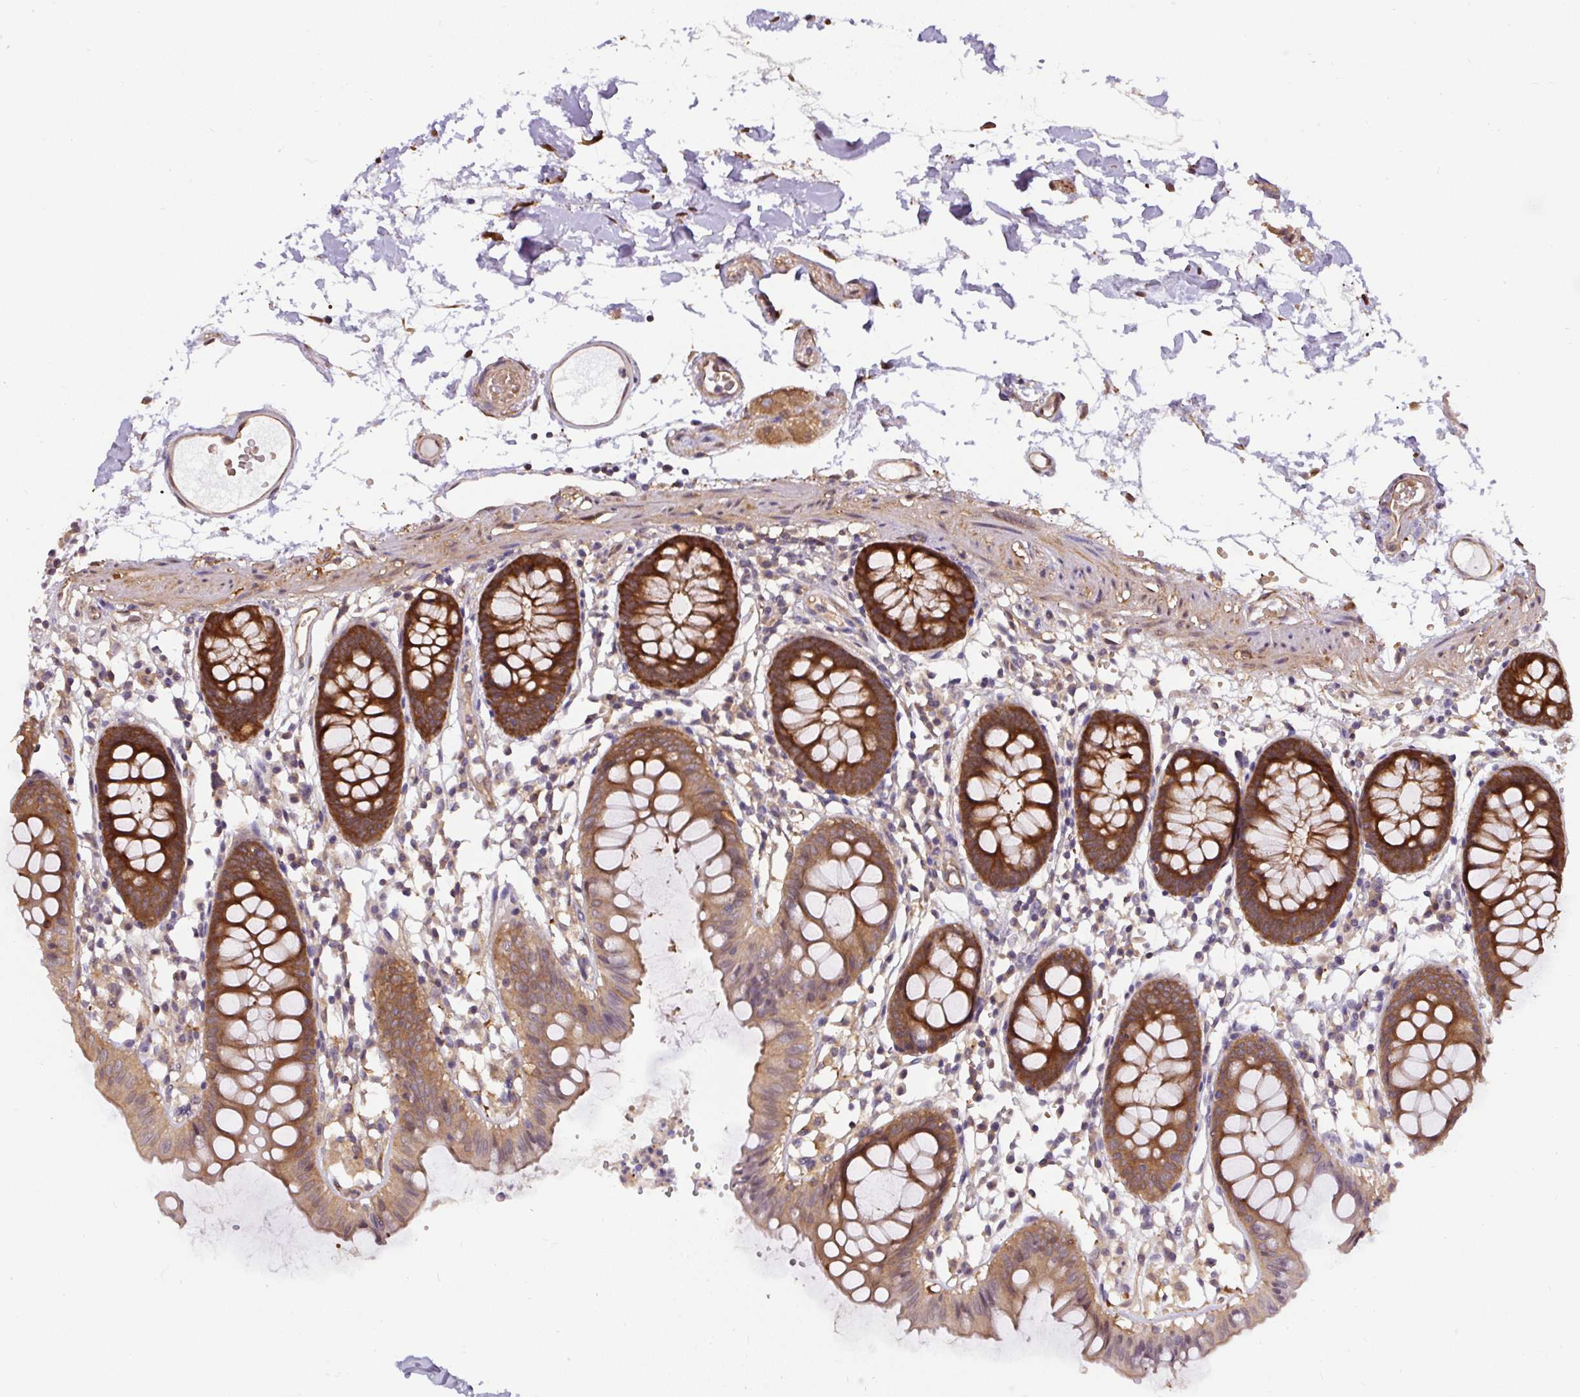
{"staining": {"intensity": "weak", "quantity": ">75%", "location": "cytoplasmic/membranous"}, "tissue": "colon", "cell_type": "Endothelial cells", "image_type": "normal", "snomed": [{"axis": "morphology", "description": "Normal tissue, NOS"}, {"axis": "topography", "description": "Colon"}], "caption": "The immunohistochemical stain labels weak cytoplasmic/membranous staining in endothelial cells of normal colon.", "gene": "ST13", "patient": {"sex": "female", "age": 84}}